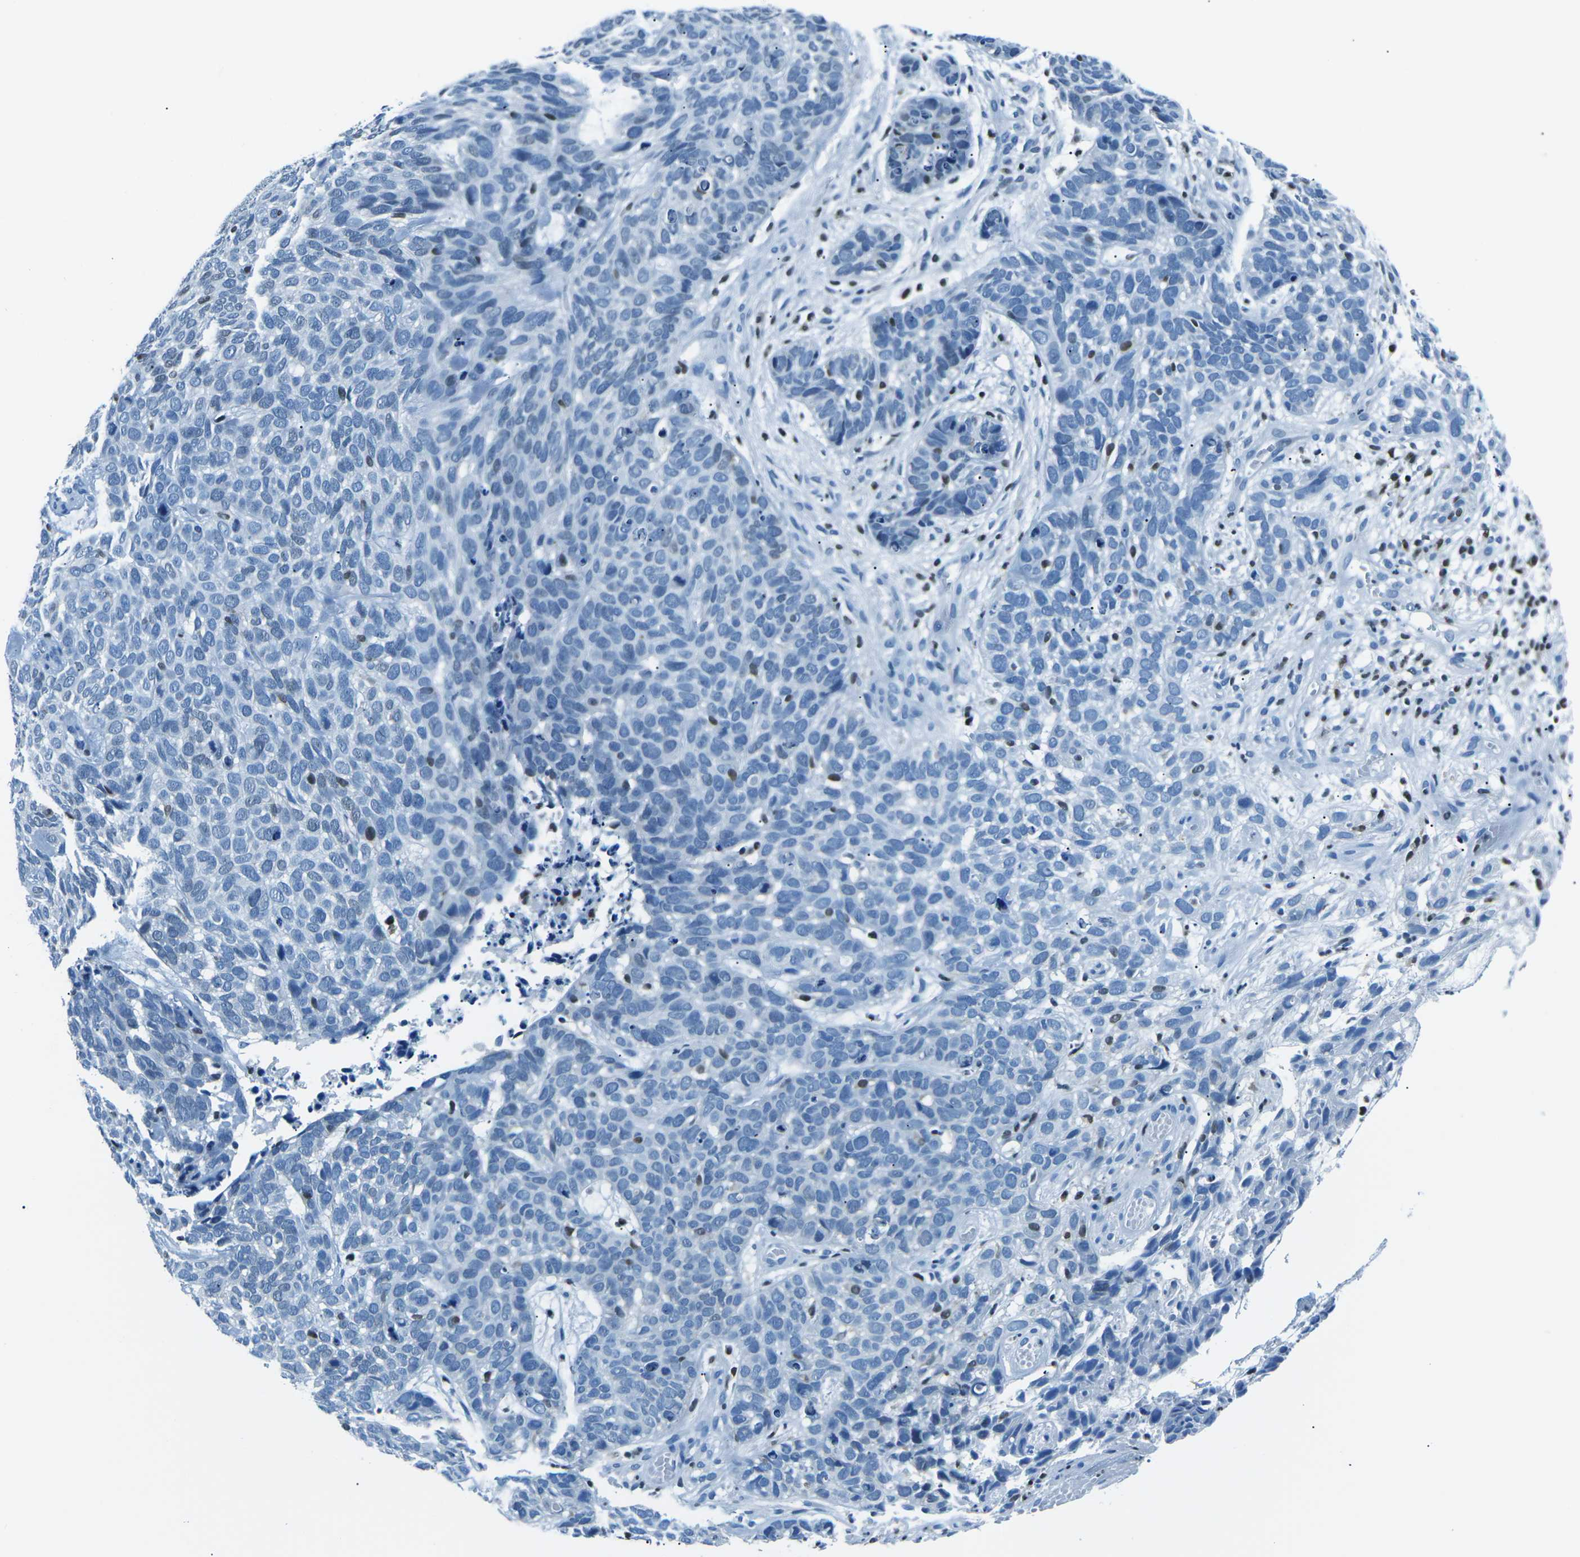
{"staining": {"intensity": "weak", "quantity": "<25%", "location": "nuclear"}, "tissue": "skin cancer", "cell_type": "Tumor cells", "image_type": "cancer", "snomed": [{"axis": "morphology", "description": "Basal cell carcinoma"}, {"axis": "topography", "description": "Skin"}], "caption": "IHC of human skin cancer (basal cell carcinoma) shows no staining in tumor cells.", "gene": "CELF2", "patient": {"sex": "male", "age": 87}}